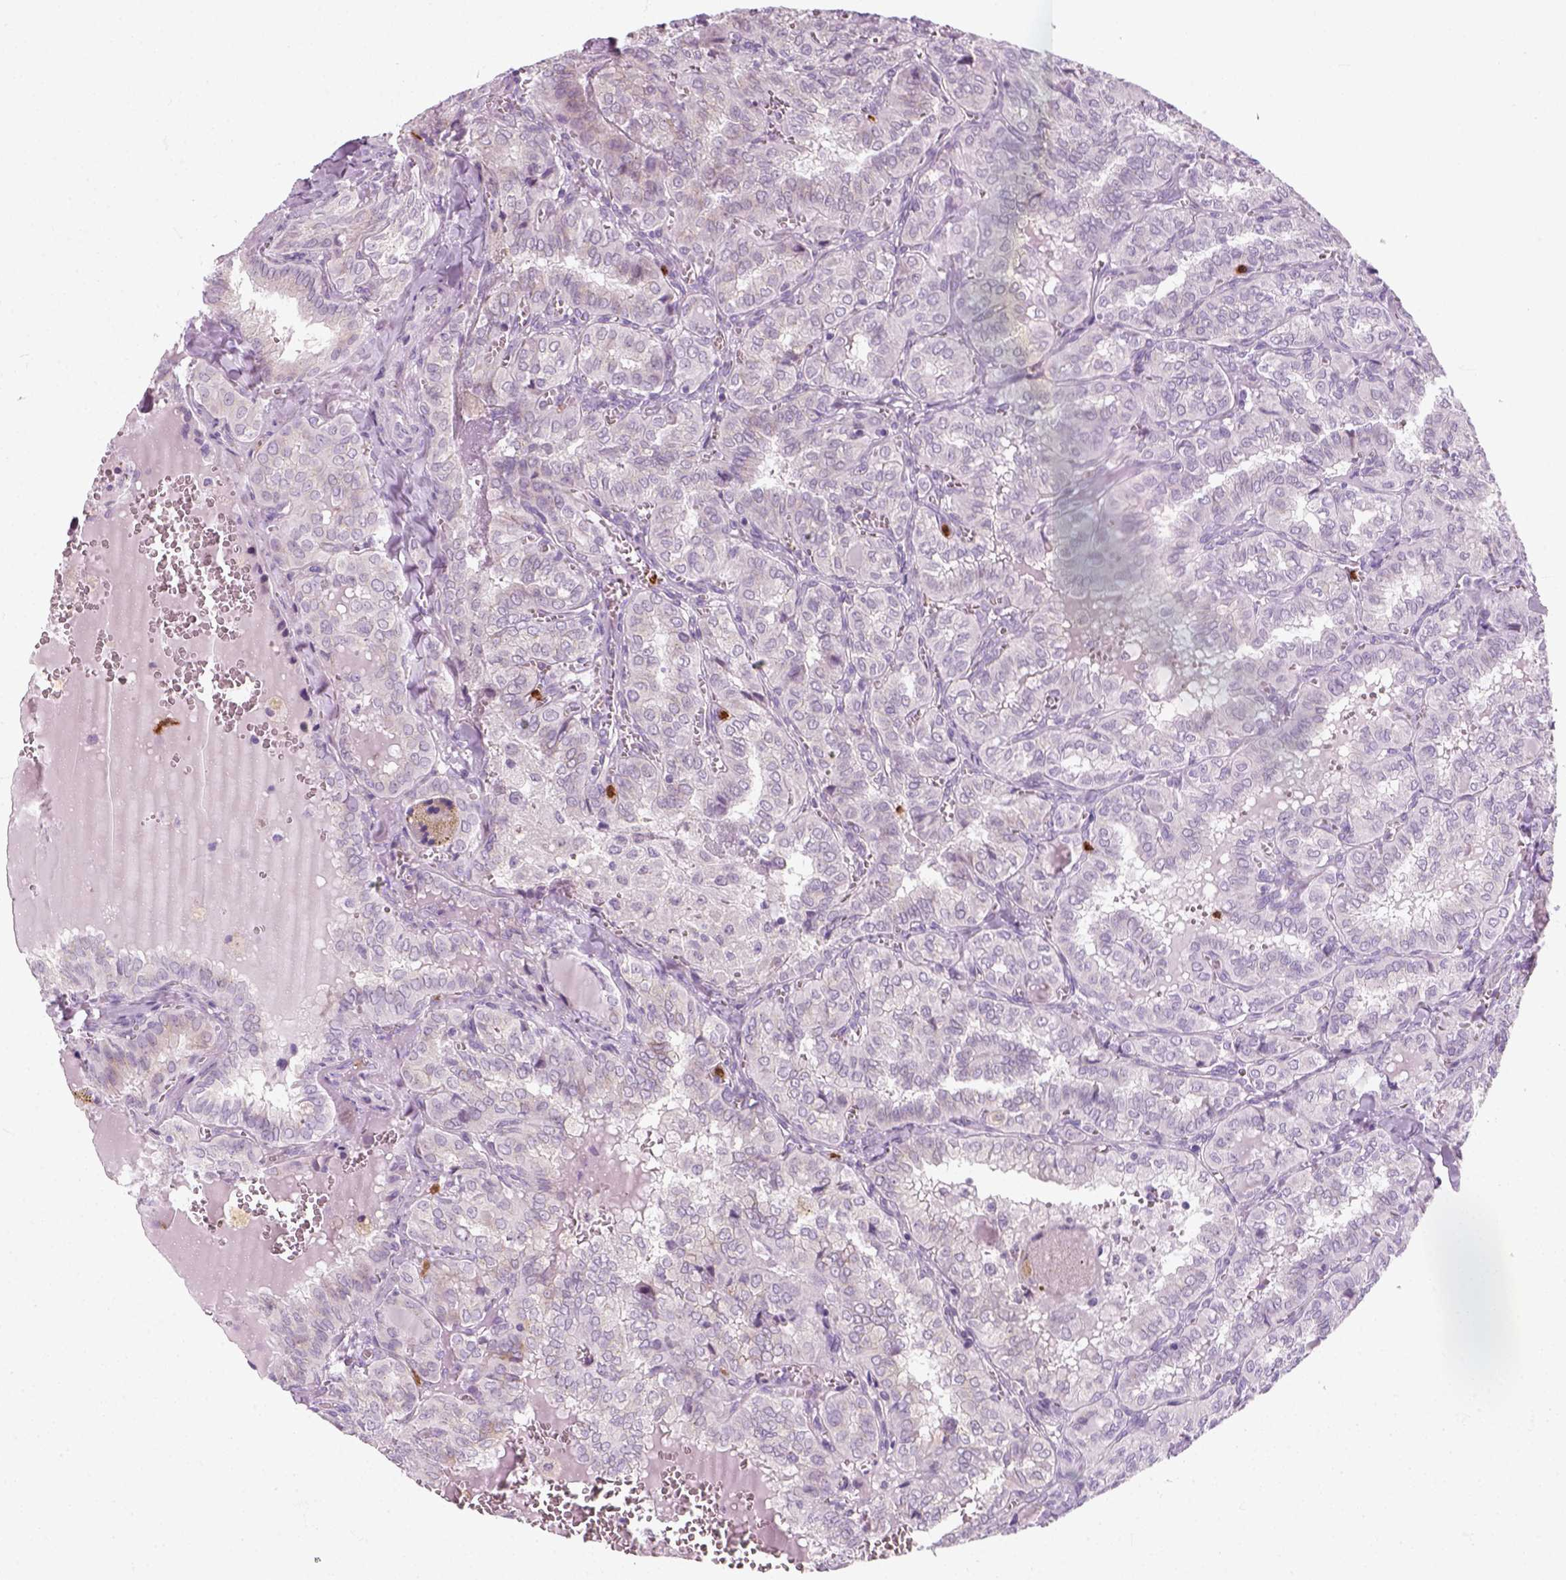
{"staining": {"intensity": "negative", "quantity": "none", "location": "none"}, "tissue": "thyroid cancer", "cell_type": "Tumor cells", "image_type": "cancer", "snomed": [{"axis": "morphology", "description": "Papillary adenocarcinoma, NOS"}, {"axis": "topography", "description": "Thyroid gland"}], "caption": "This is a photomicrograph of immunohistochemistry staining of thyroid cancer, which shows no expression in tumor cells. (DAB immunohistochemistry with hematoxylin counter stain).", "gene": "IL4", "patient": {"sex": "female", "age": 41}}